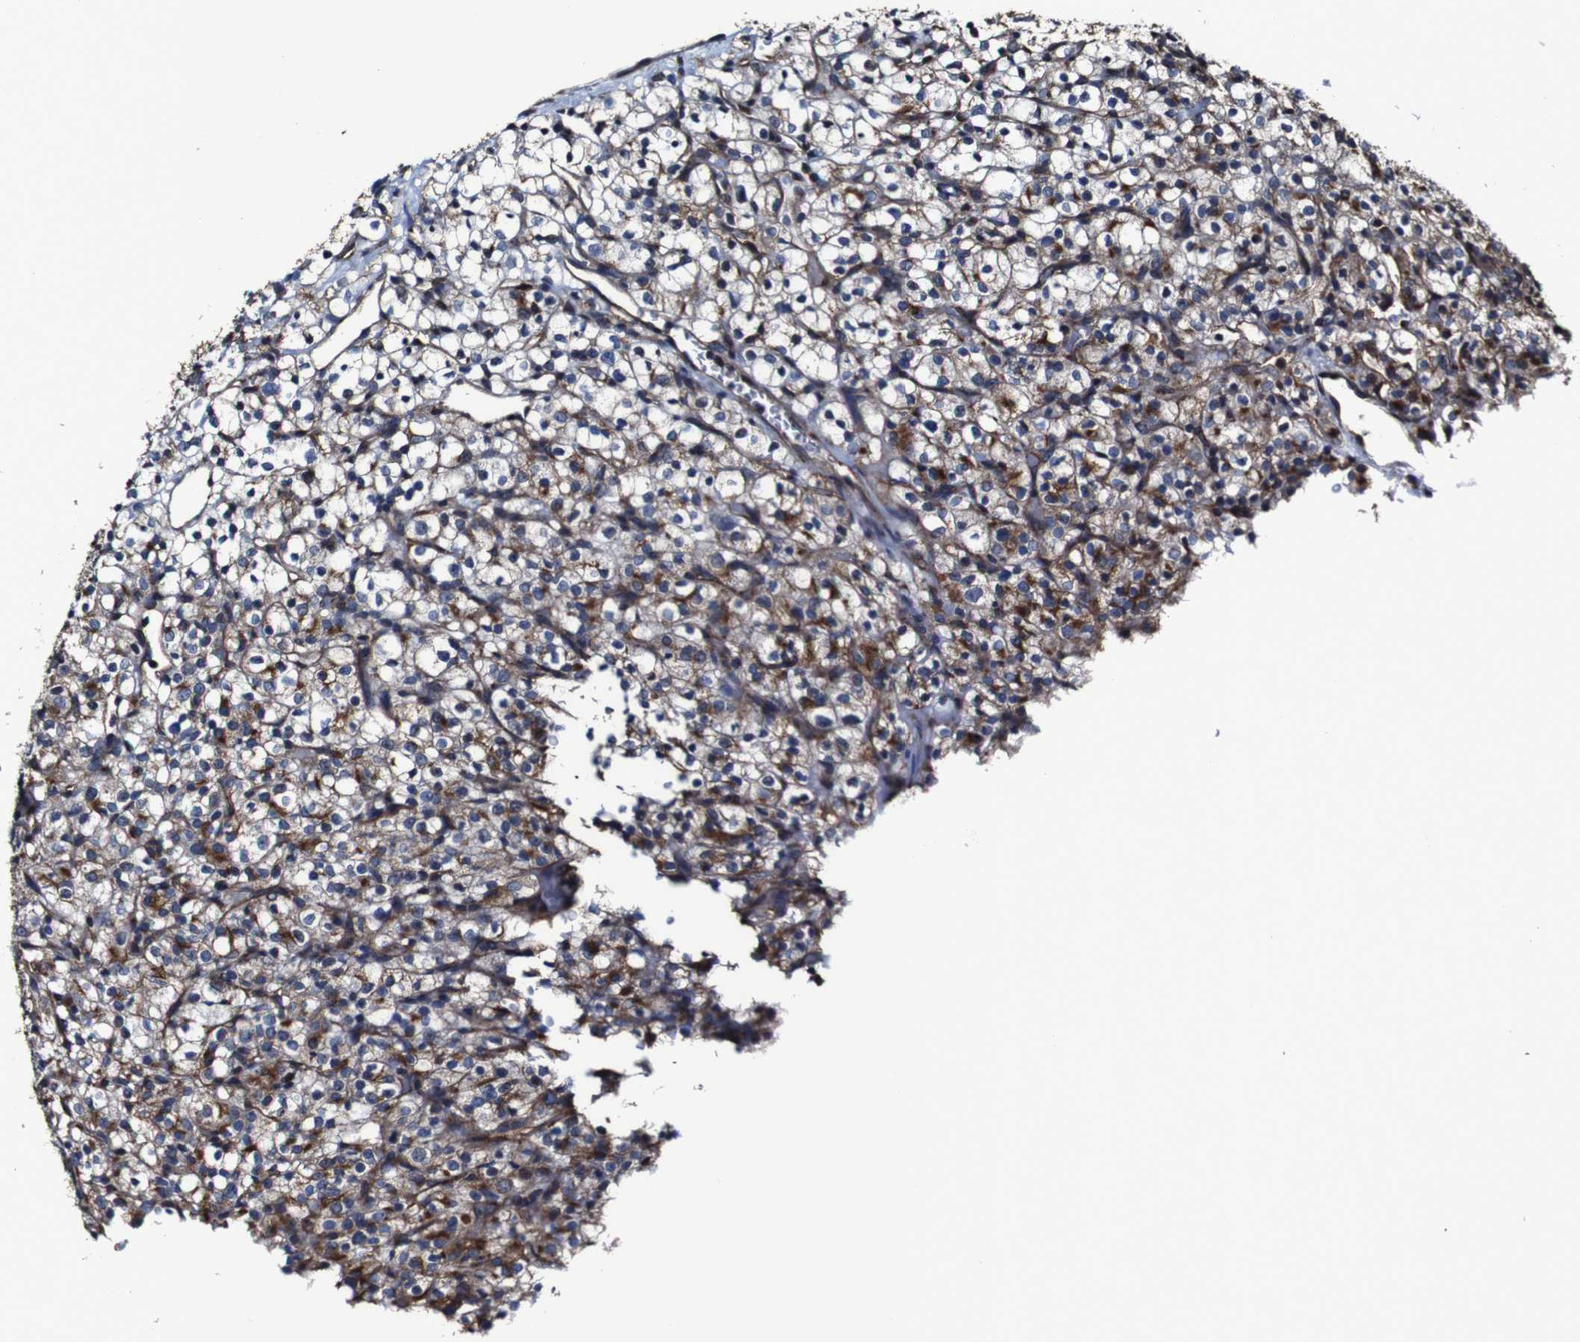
{"staining": {"intensity": "moderate", "quantity": "25%-75%", "location": "cytoplasmic/membranous"}, "tissue": "renal cancer", "cell_type": "Tumor cells", "image_type": "cancer", "snomed": [{"axis": "morphology", "description": "Normal tissue, NOS"}, {"axis": "morphology", "description": "Adenocarcinoma, NOS"}, {"axis": "topography", "description": "Kidney"}], "caption": "Immunohistochemistry of renal cancer (adenocarcinoma) exhibits medium levels of moderate cytoplasmic/membranous positivity in approximately 25%-75% of tumor cells.", "gene": "CSF1R", "patient": {"sex": "female", "age": 72}}